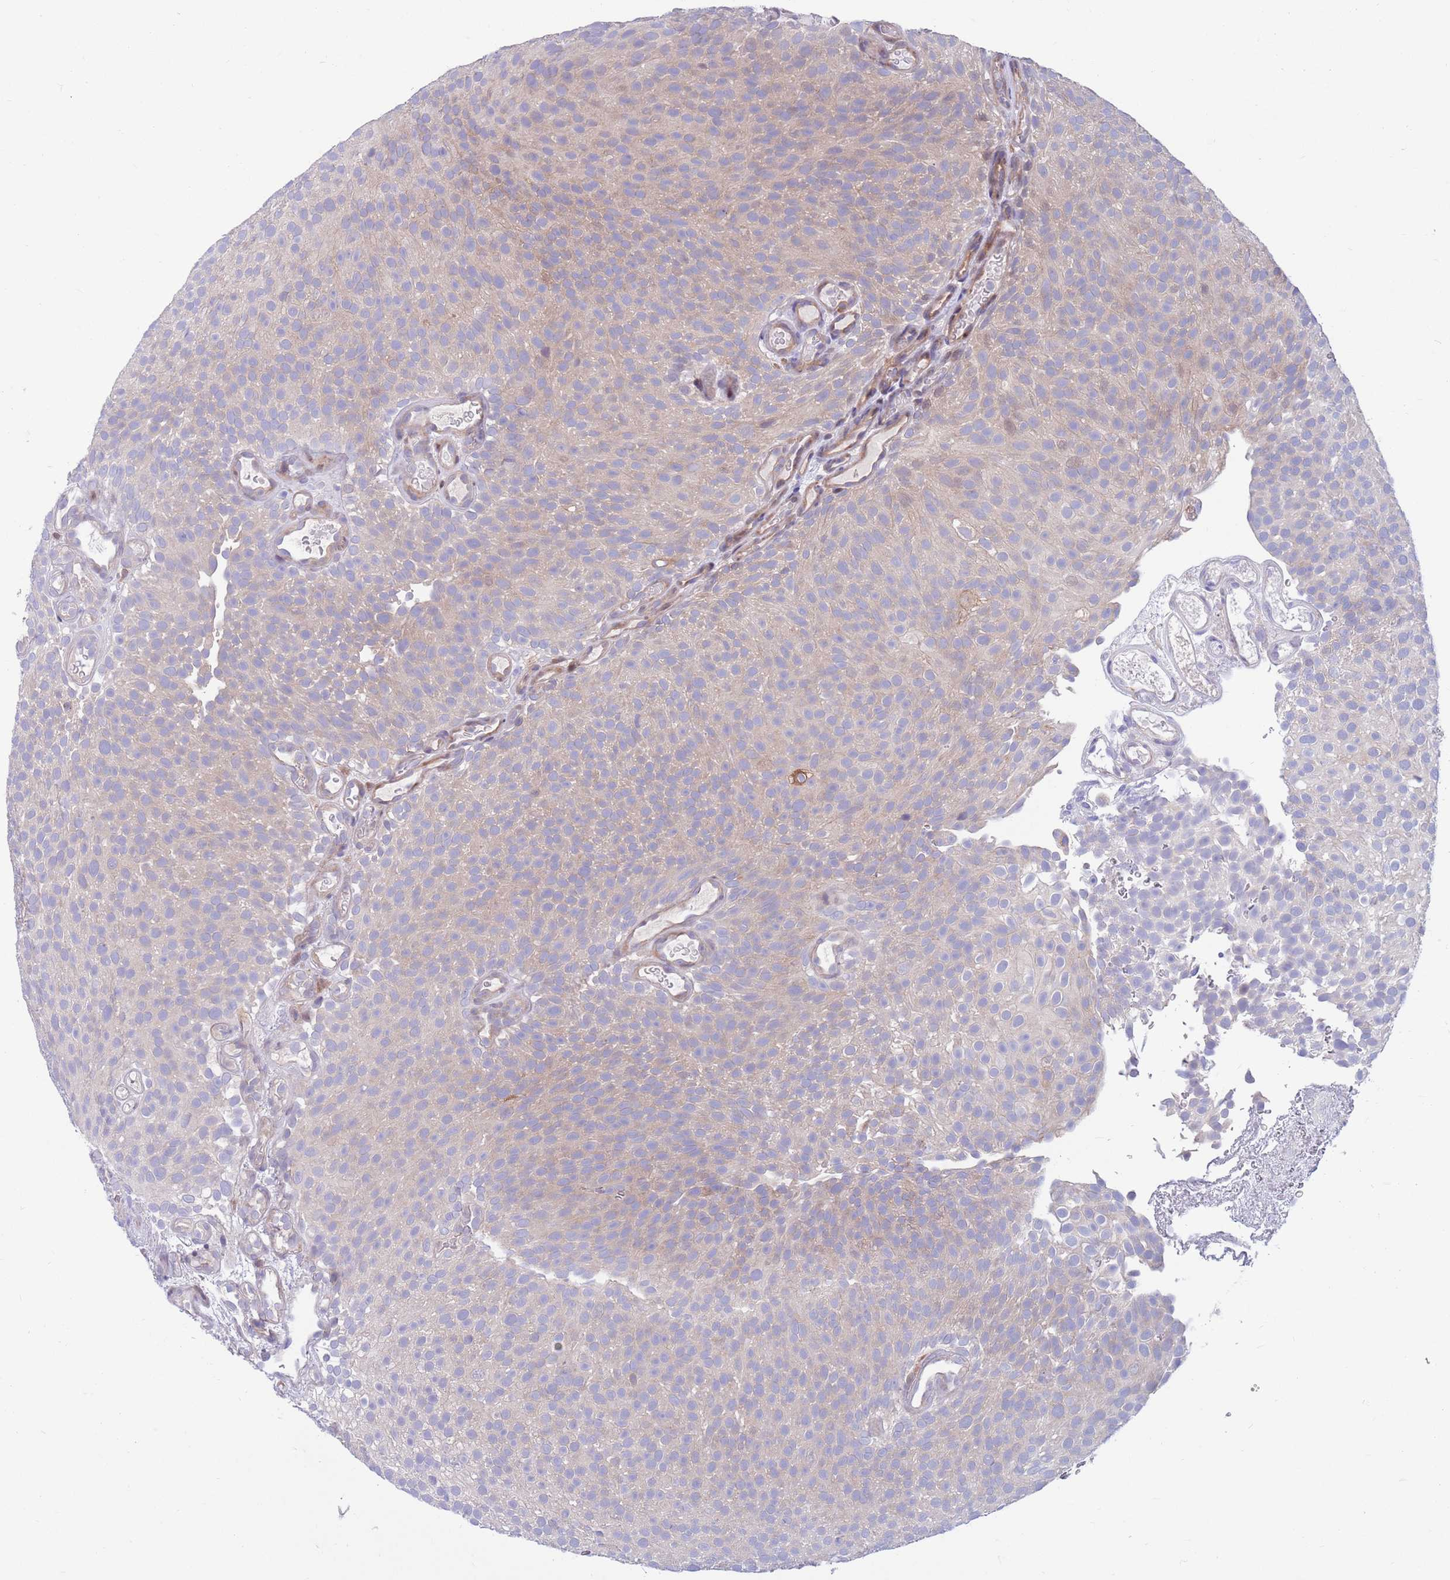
{"staining": {"intensity": "weak", "quantity": "<25%", "location": "cytoplasmic/membranous"}, "tissue": "urothelial cancer", "cell_type": "Tumor cells", "image_type": "cancer", "snomed": [{"axis": "morphology", "description": "Urothelial carcinoma, Low grade"}, {"axis": "topography", "description": "Urinary bladder"}], "caption": "An immunohistochemistry photomicrograph of low-grade urothelial carcinoma is shown. There is no staining in tumor cells of low-grade urothelial carcinoma.", "gene": "KLHL29", "patient": {"sex": "male", "age": 78}}